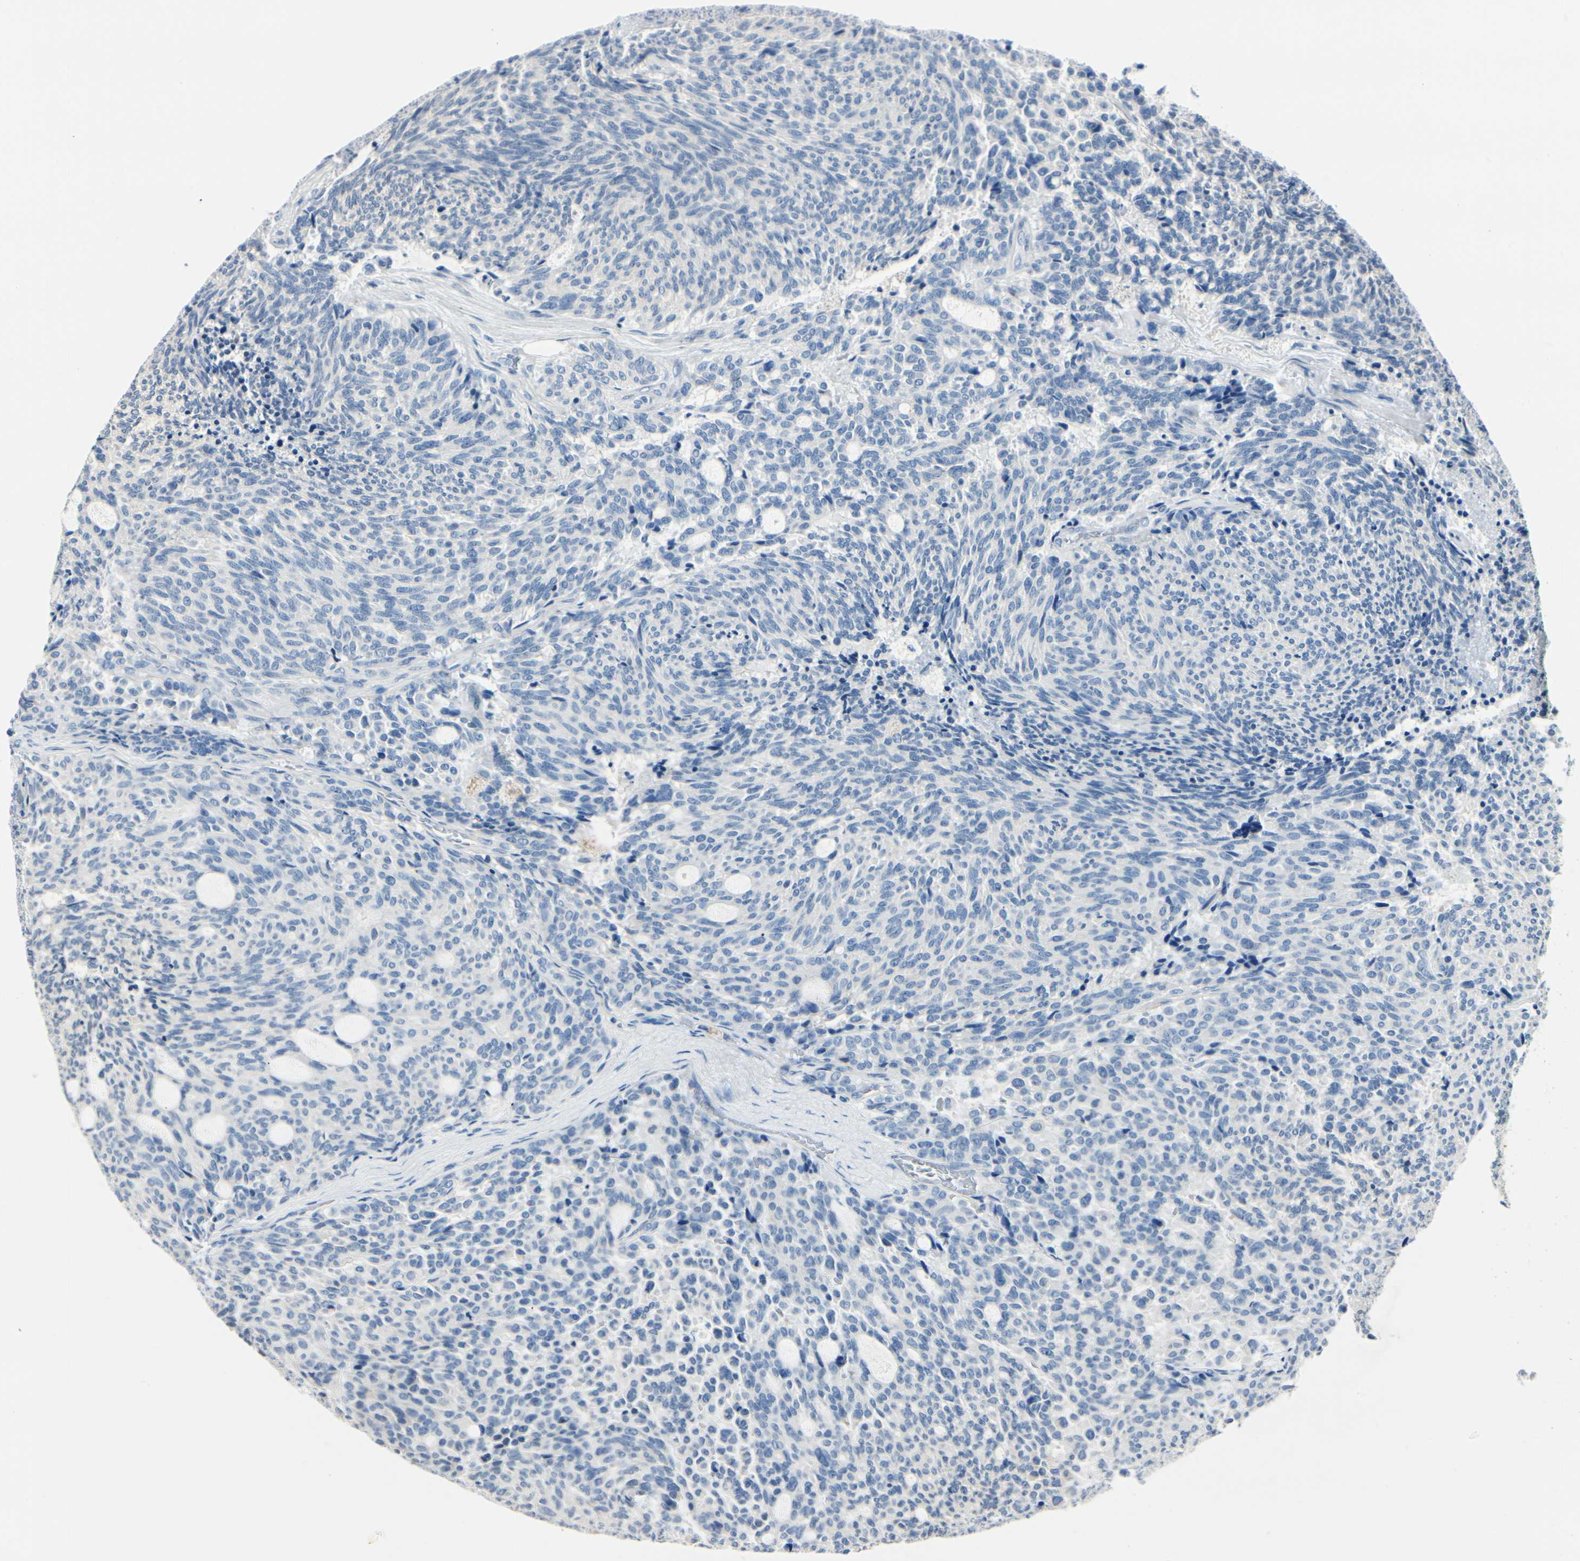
{"staining": {"intensity": "negative", "quantity": "none", "location": "none"}, "tissue": "carcinoid", "cell_type": "Tumor cells", "image_type": "cancer", "snomed": [{"axis": "morphology", "description": "Carcinoid, malignant, NOS"}, {"axis": "topography", "description": "Pancreas"}], "caption": "The micrograph reveals no staining of tumor cells in carcinoid. (Immunohistochemistry (ihc), brightfield microscopy, high magnification).", "gene": "TGFBR3", "patient": {"sex": "female", "age": 54}}